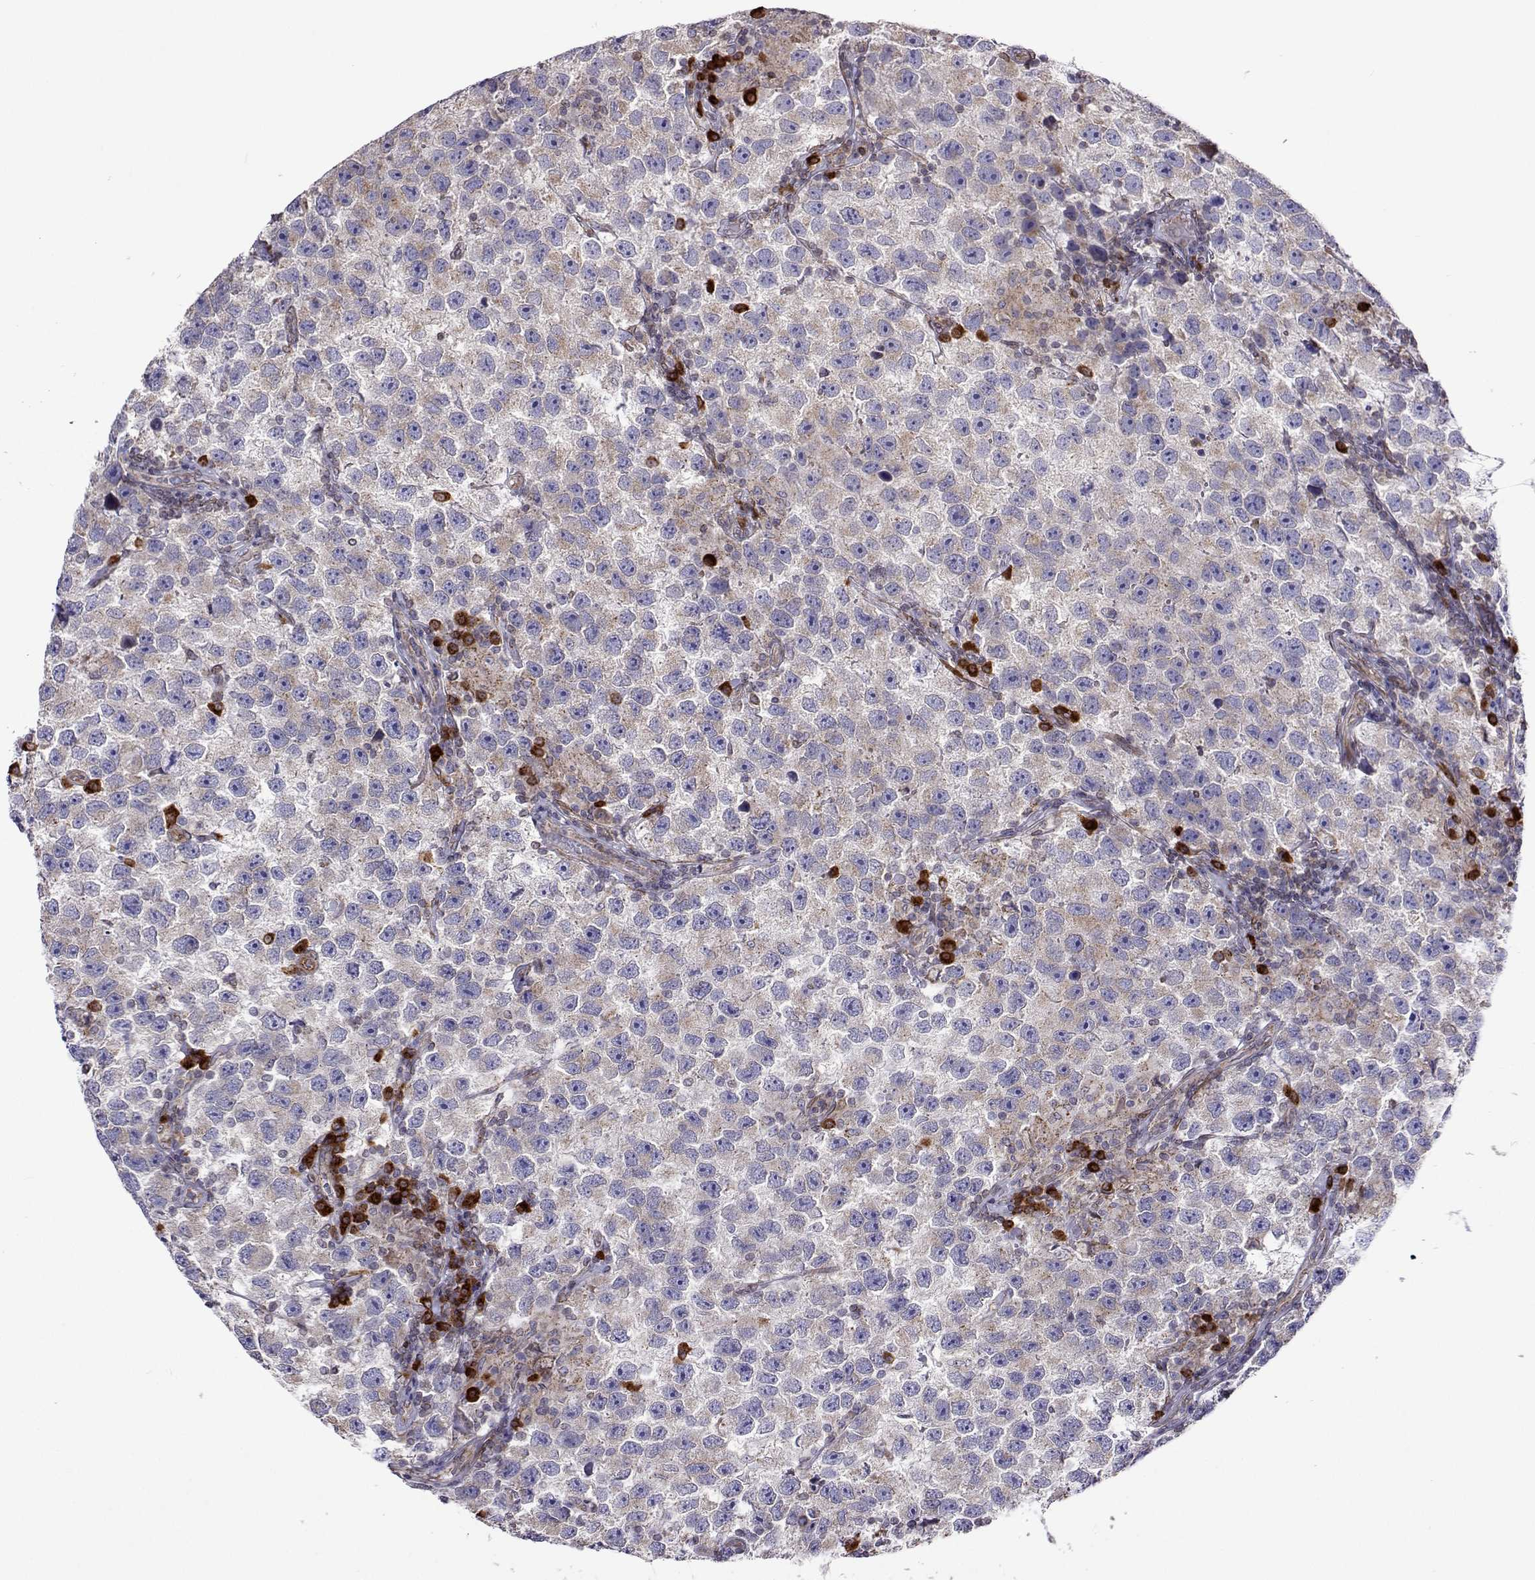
{"staining": {"intensity": "negative", "quantity": "none", "location": "none"}, "tissue": "testis cancer", "cell_type": "Tumor cells", "image_type": "cancer", "snomed": [{"axis": "morphology", "description": "Seminoma, NOS"}, {"axis": "topography", "description": "Testis"}], "caption": "Micrograph shows no protein expression in tumor cells of seminoma (testis) tissue. (DAB immunohistochemistry, high magnification).", "gene": "PGRMC2", "patient": {"sex": "male", "age": 26}}